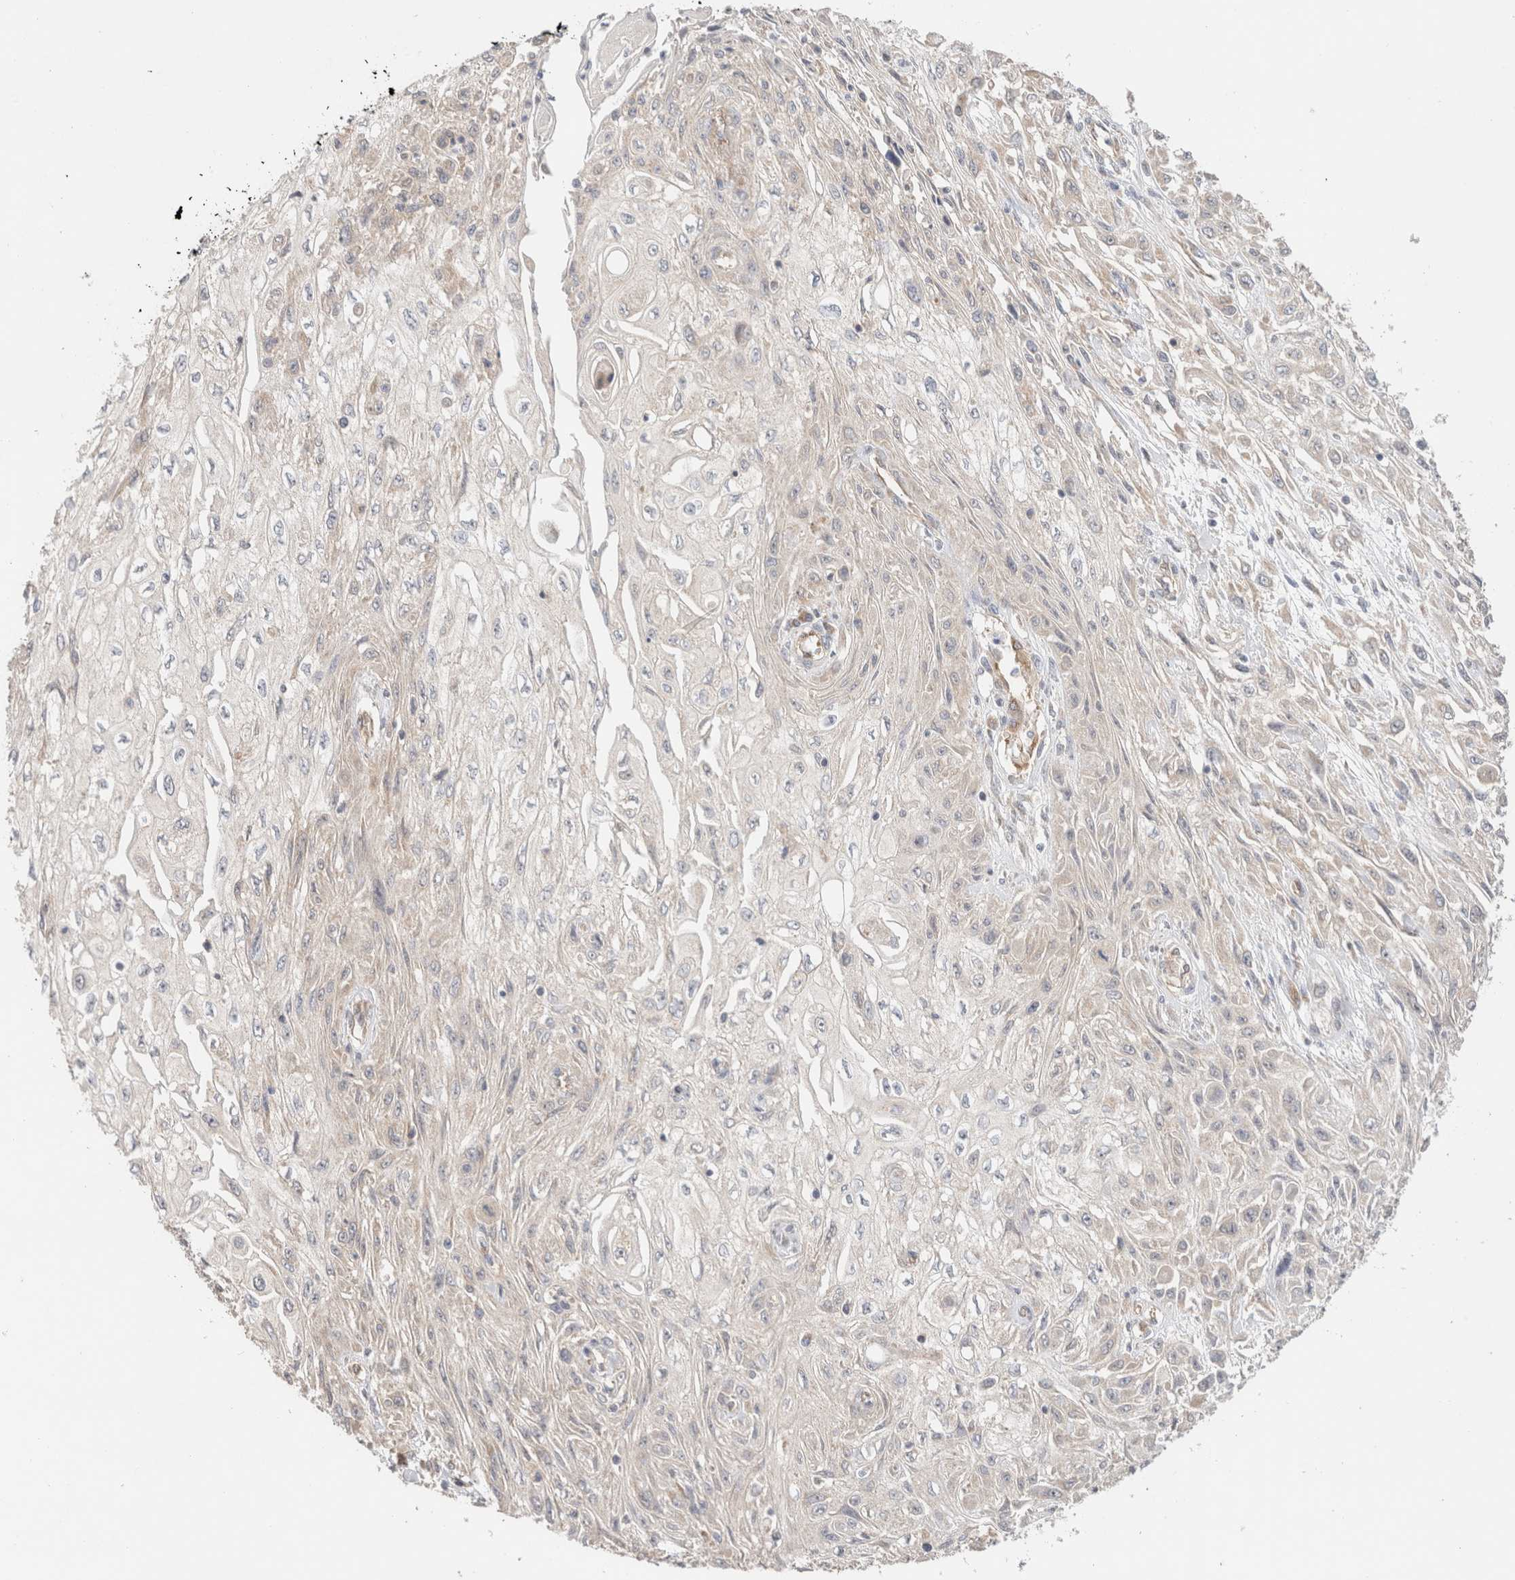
{"staining": {"intensity": "negative", "quantity": "none", "location": "none"}, "tissue": "skin cancer", "cell_type": "Tumor cells", "image_type": "cancer", "snomed": [{"axis": "morphology", "description": "Squamous cell carcinoma, NOS"}, {"axis": "morphology", "description": "Squamous cell carcinoma, metastatic, NOS"}, {"axis": "topography", "description": "Skin"}, {"axis": "topography", "description": "Lymph node"}], "caption": "Immunohistochemical staining of skin cancer (metastatic squamous cell carcinoma) demonstrates no significant expression in tumor cells.", "gene": "CA13", "patient": {"sex": "male", "age": 75}}